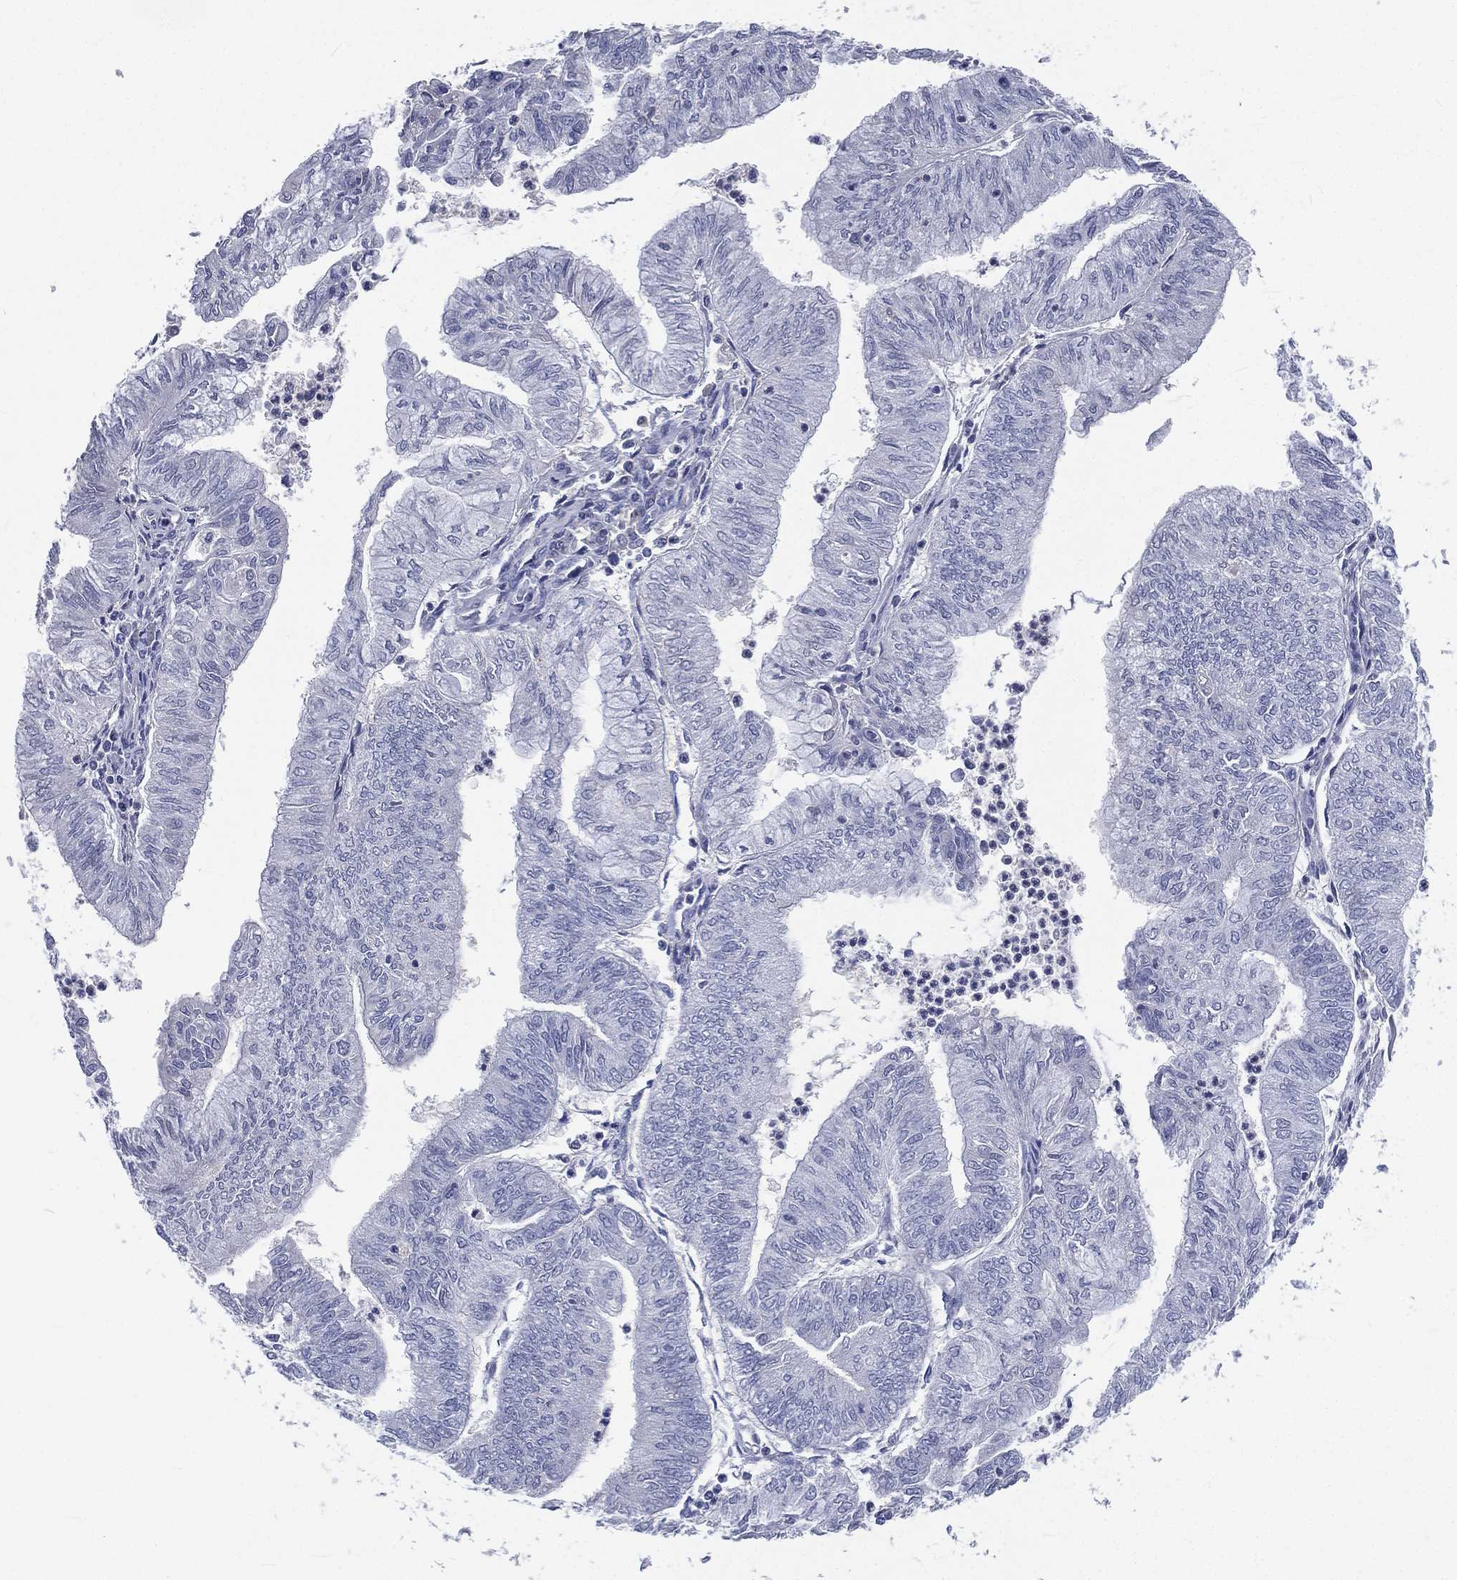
{"staining": {"intensity": "negative", "quantity": "none", "location": "none"}, "tissue": "endometrial cancer", "cell_type": "Tumor cells", "image_type": "cancer", "snomed": [{"axis": "morphology", "description": "Adenocarcinoma, NOS"}, {"axis": "topography", "description": "Endometrium"}], "caption": "This is an immunohistochemistry (IHC) photomicrograph of human endometrial cancer (adenocarcinoma). There is no staining in tumor cells.", "gene": "CD3D", "patient": {"sex": "female", "age": 59}}